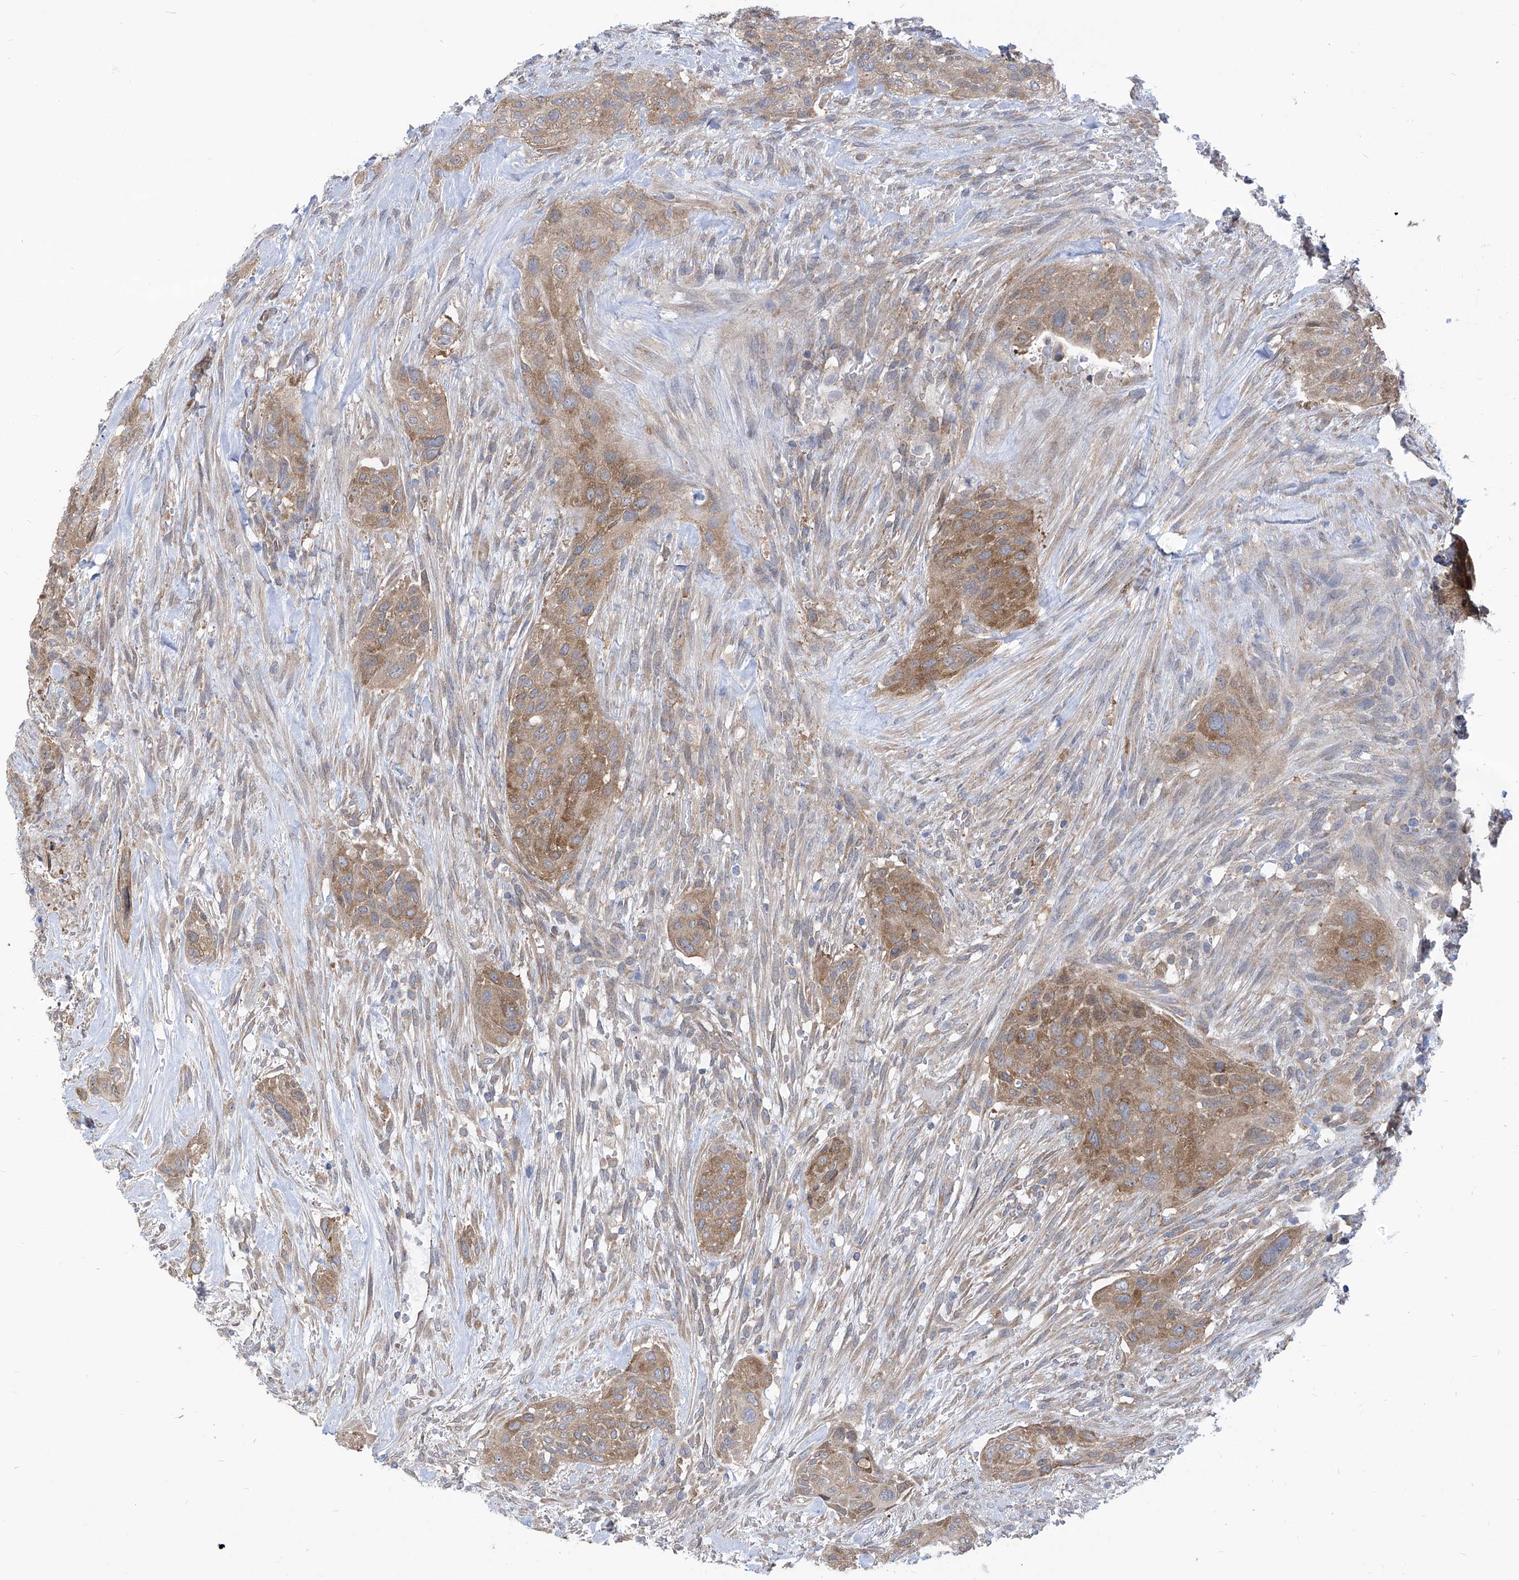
{"staining": {"intensity": "moderate", "quantity": "25%-75%", "location": "cytoplasmic/membranous"}, "tissue": "urothelial cancer", "cell_type": "Tumor cells", "image_type": "cancer", "snomed": [{"axis": "morphology", "description": "Urothelial carcinoma, High grade"}, {"axis": "topography", "description": "Urinary bladder"}], "caption": "Brown immunohistochemical staining in urothelial cancer demonstrates moderate cytoplasmic/membranous positivity in approximately 25%-75% of tumor cells. (Stains: DAB (3,3'-diaminobenzidine) in brown, nuclei in blue, Microscopy: brightfield microscopy at high magnification).", "gene": "EIF3M", "patient": {"sex": "male", "age": 35}}